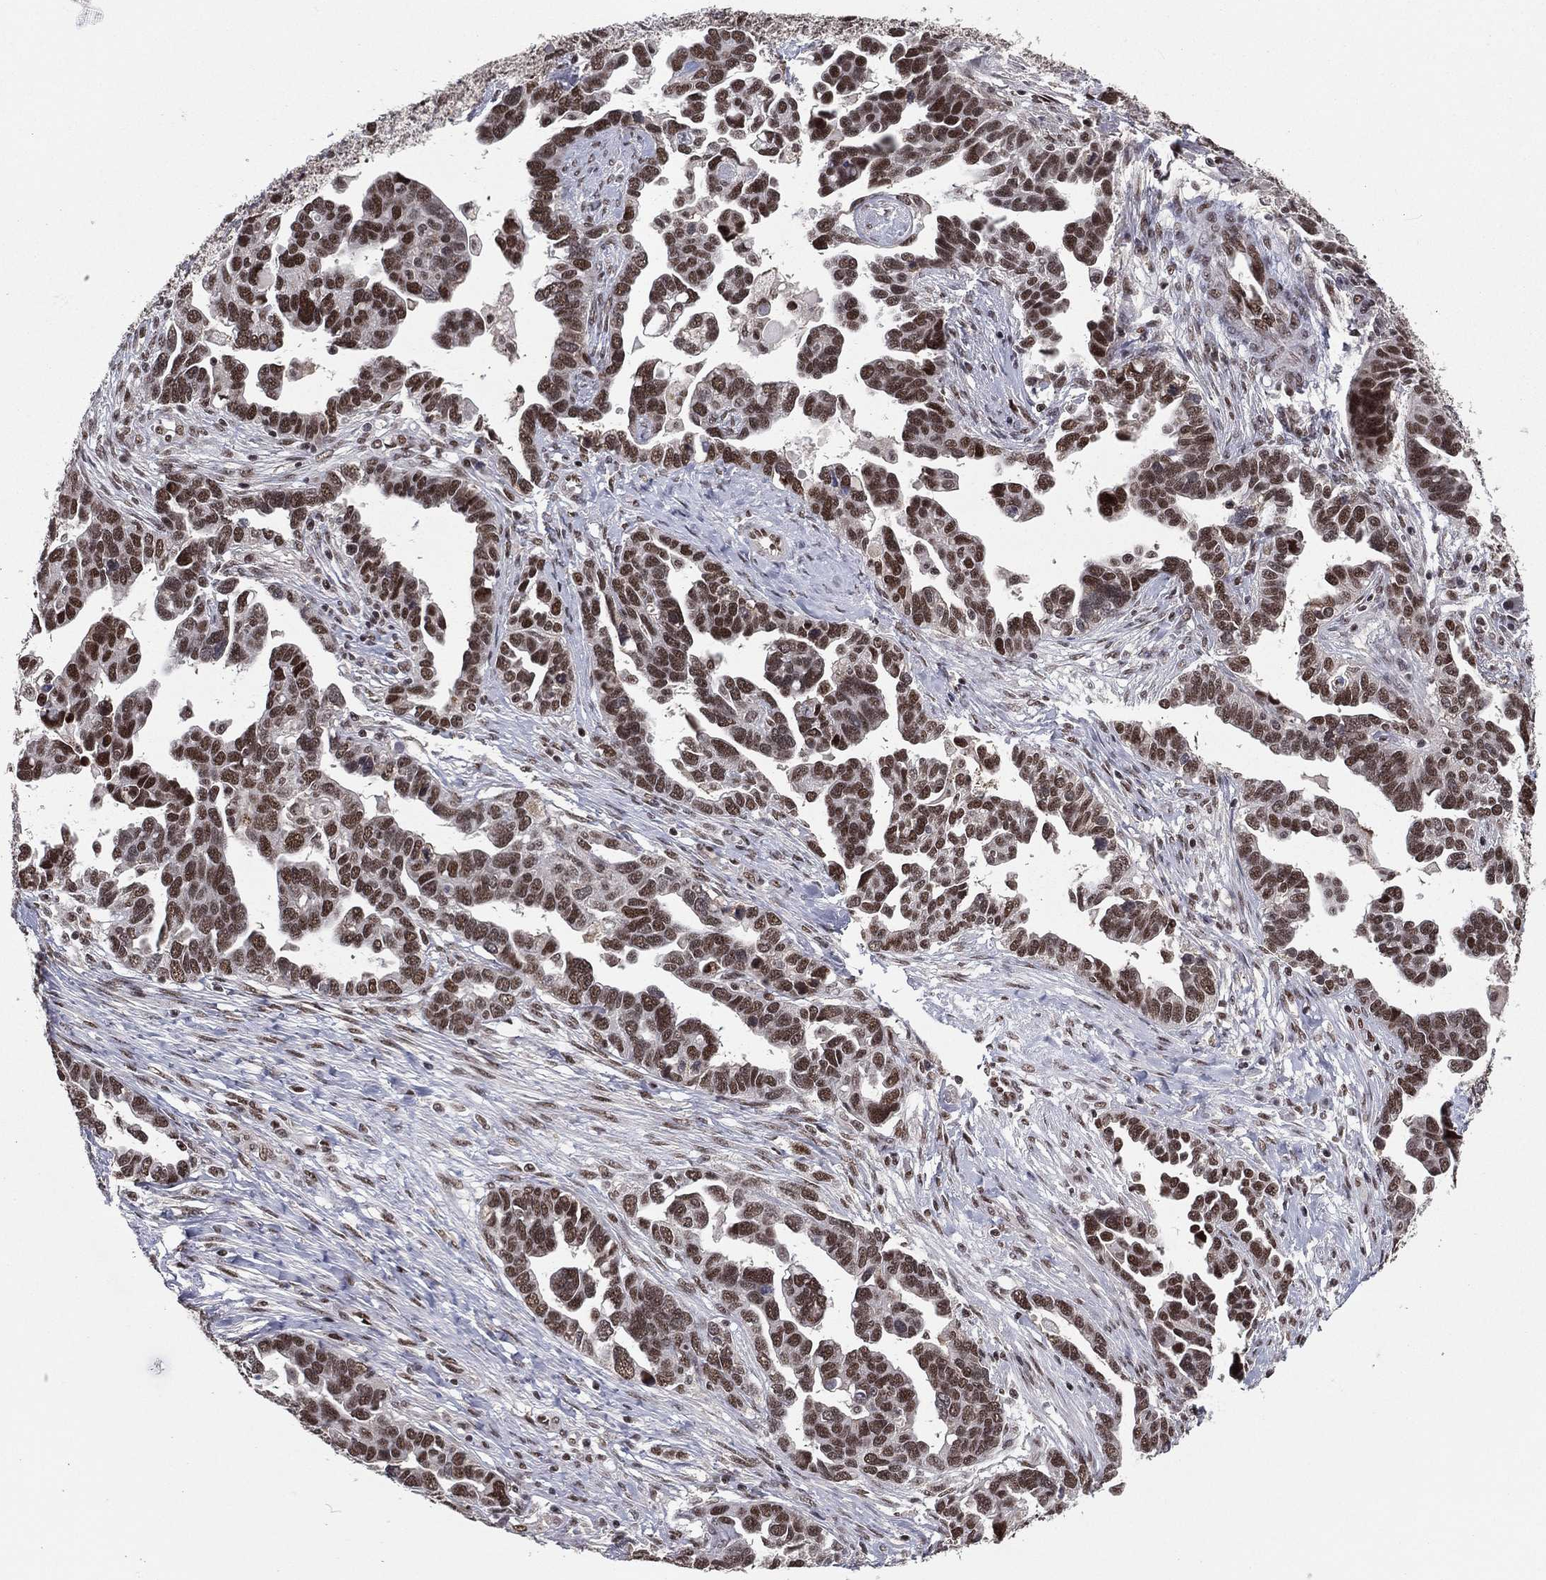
{"staining": {"intensity": "strong", "quantity": ">75%", "location": "nuclear"}, "tissue": "ovarian cancer", "cell_type": "Tumor cells", "image_type": "cancer", "snomed": [{"axis": "morphology", "description": "Cystadenocarcinoma, serous, NOS"}, {"axis": "topography", "description": "Ovary"}], "caption": "A high-resolution micrograph shows immunohistochemistry (IHC) staining of ovarian cancer, which displays strong nuclear expression in about >75% of tumor cells. (DAB (3,3'-diaminobenzidine) = brown stain, brightfield microscopy at high magnification).", "gene": "GPALPP1", "patient": {"sex": "female", "age": 54}}